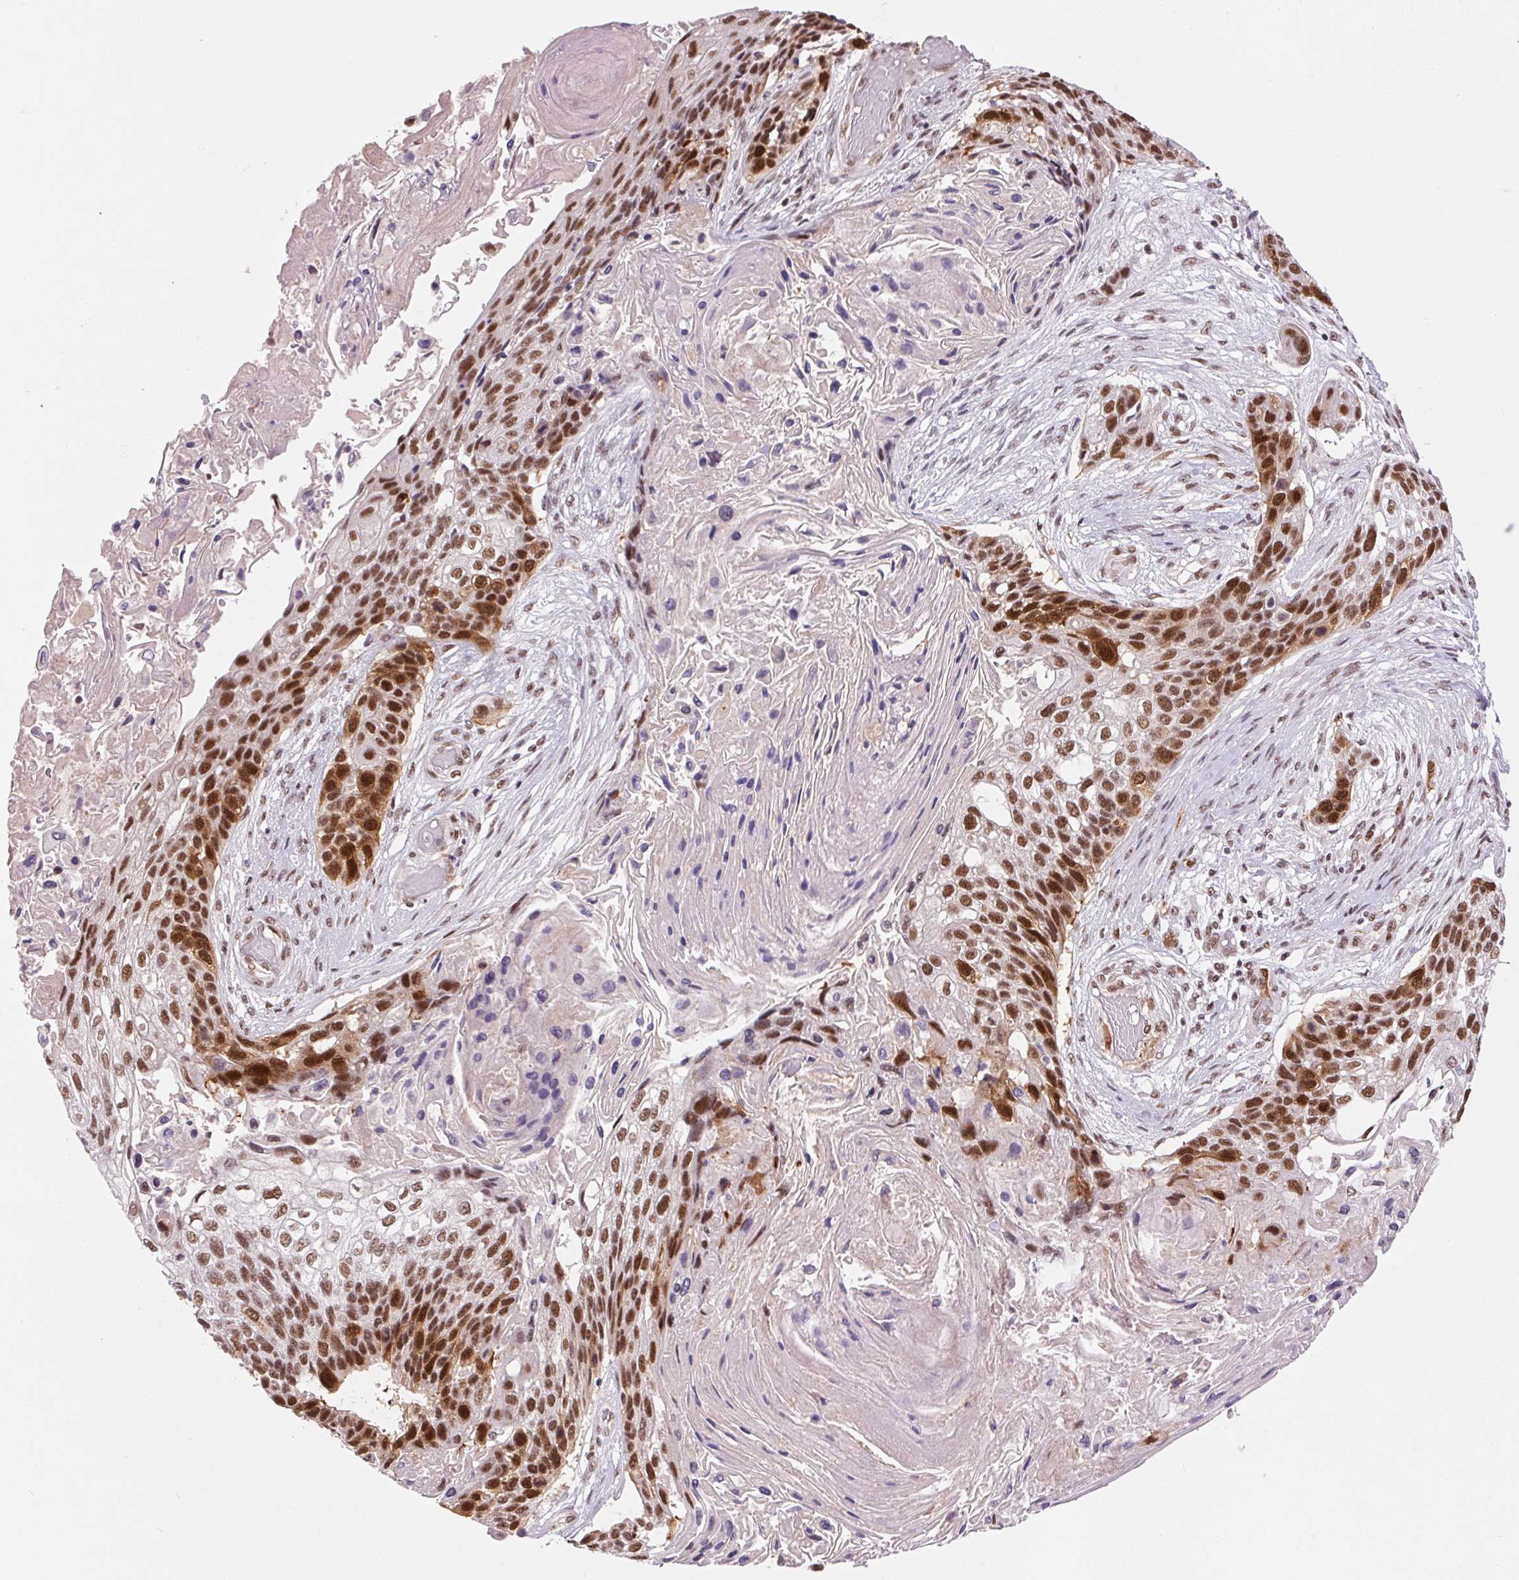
{"staining": {"intensity": "strong", "quantity": ">75%", "location": "nuclear"}, "tissue": "lung cancer", "cell_type": "Tumor cells", "image_type": "cancer", "snomed": [{"axis": "morphology", "description": "Squamous cell carcinoma, NOS"}, {"axis": "topography", "description": "Lung"}], "caption": "This micrograph demonstrates immunohistochemistry (IHC) staining of human lung squamous cell carcinoma, with high strong nuclear staining in about >75% of tumor cells.", "gene": "CD2BP2", "patient": {"sex": "male", "age": 69}}